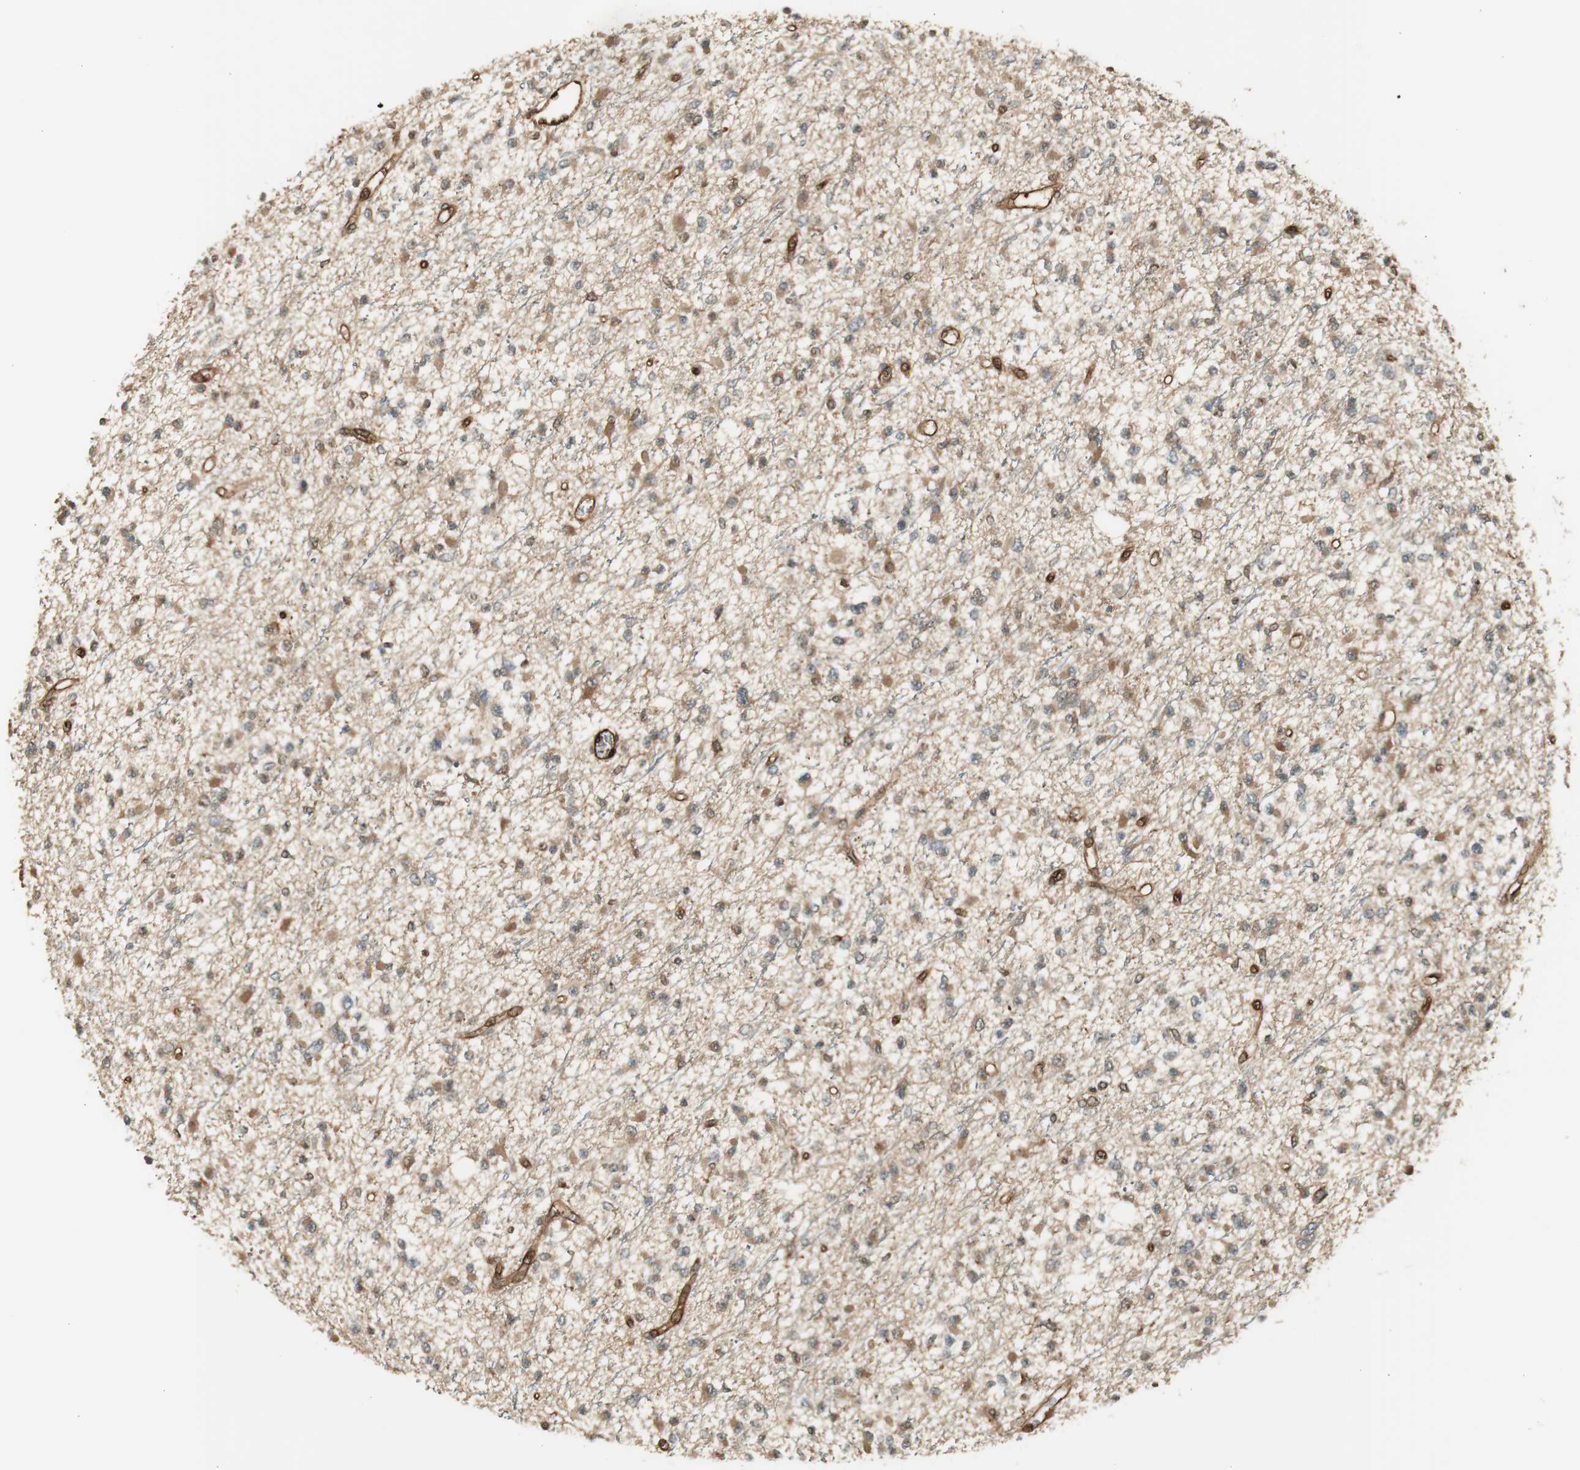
{"staining": {"intensity": "moderate", "quantity": ">75%", "location": "cytoplasmic/membranous"}, "tissue": "glioma", "cell_type": "Tumor cells", "image_type": "cancer", "snomed": [{"axis": "morphology", "description": "Glioma, malignant, Low grade"}, {"axis": "topography", "description": "Brain"}], "caption": "A brown stain labels moderate cytoplasmic/membranous positivity of a protein in glioma tumor cells.", "gene": "SERPINB6", "patient": {"sex": "female", "age": 22}}